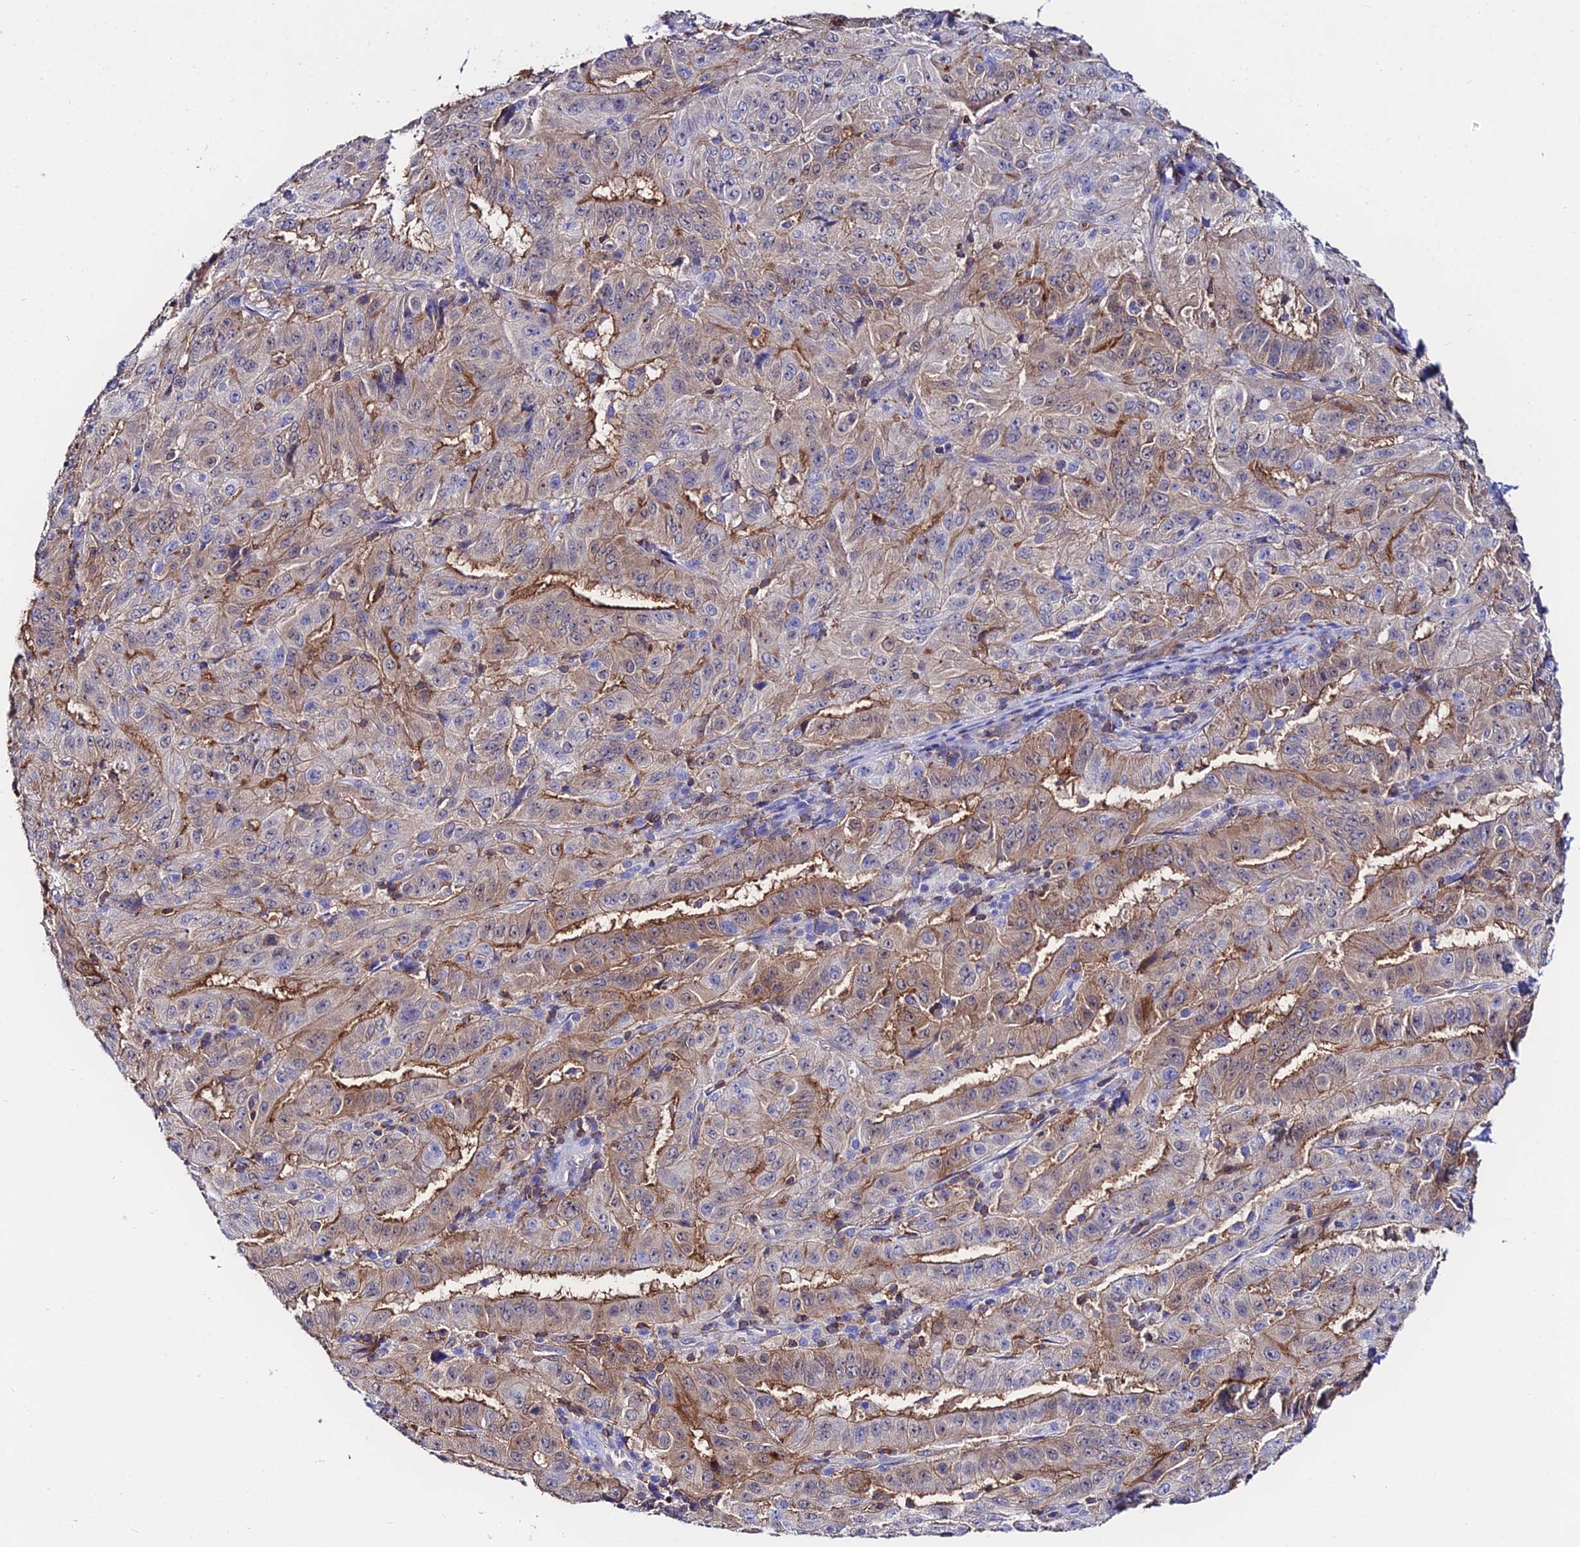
{"staining": {"intensity": "moderate", "quantity": "25%-75%", "location": "cytoplasmic/membranous"}, "tissue": "pancreatic cancer", "cell_type": "Tumor cells", "image_type": "cancer", "snomed": [{"axis": "morphology", "description": "Adenocarcinoma, NOS"}, {"axis": "topography", "description": "Pancreas"}], "caption": "Tumor cells demonstrate medium levels of moderate cytoplasmic/membranous expression in about 25%-75% of cells in adenocarcinoma (pancreatic). The staining was performed using DAB (3,3'-diaminobenzidine) to visualize the protein expression in brown, while the nuclei were stained in blue with hematoxylin (Magnification: 20x).", "gene": "S100A16", "patient": {"sex": "male", "age": 63}}